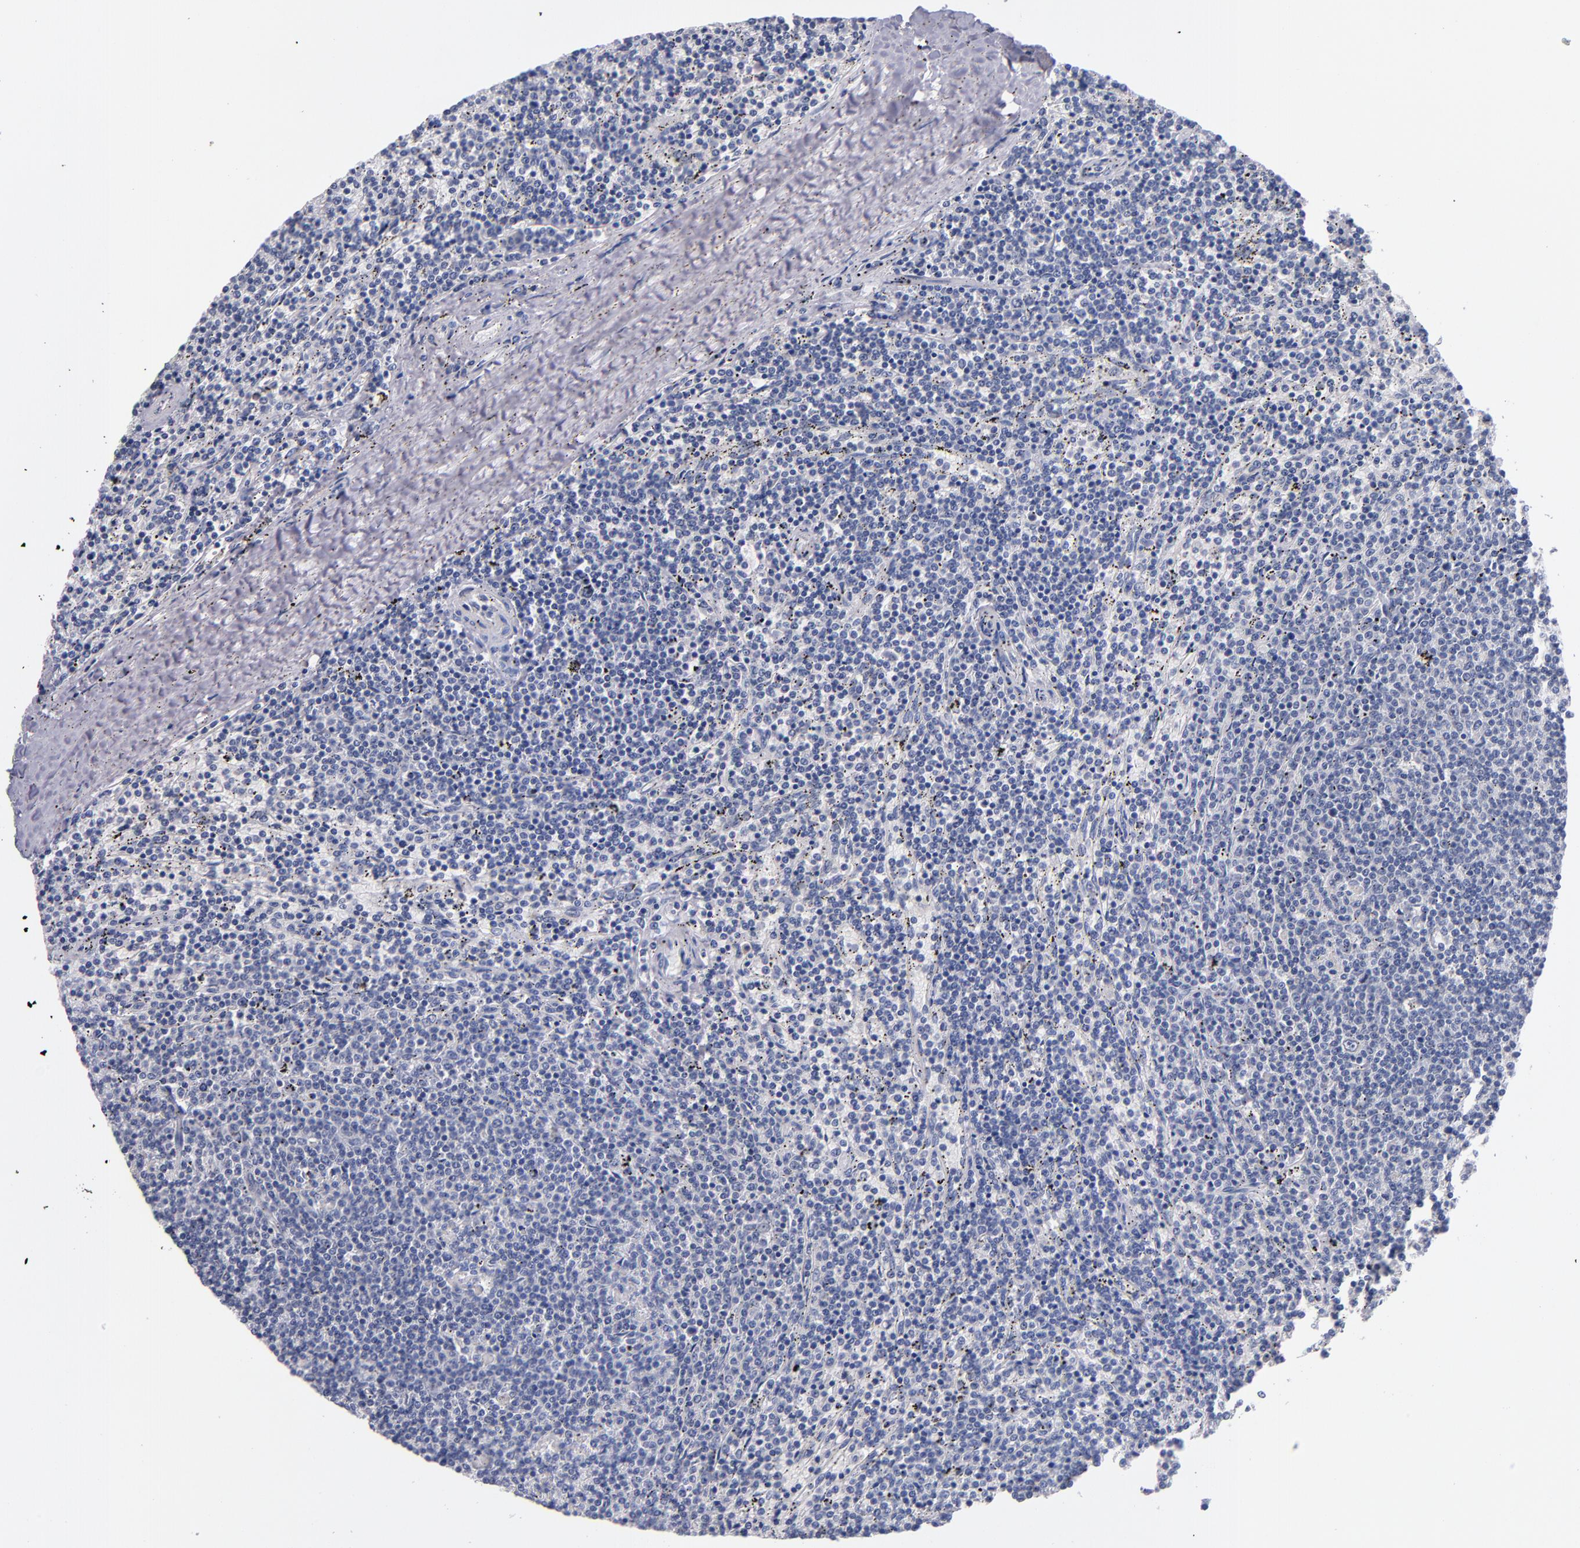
{"staining": {"intensity": "negative", "quantity": "none", "location": "none"}, "tissue": "lymphoma", "cell_type": "Tumor cells", "image_type": "cancer", "snomed": [{"axis": "morphology", "description": "Malignant lymphoma, non-Hodgkin's type, Low grade"}, {"axis": "topography", "description": "Spleen"}], "caption": "Low-grade malignant lymphoma, non-Hodgkin's type was stained to show a protein in brown. There is no significant expression in tumor cells.", "gene": "CNTNAP2", "patient": {"sex": "female", "age": 50}}